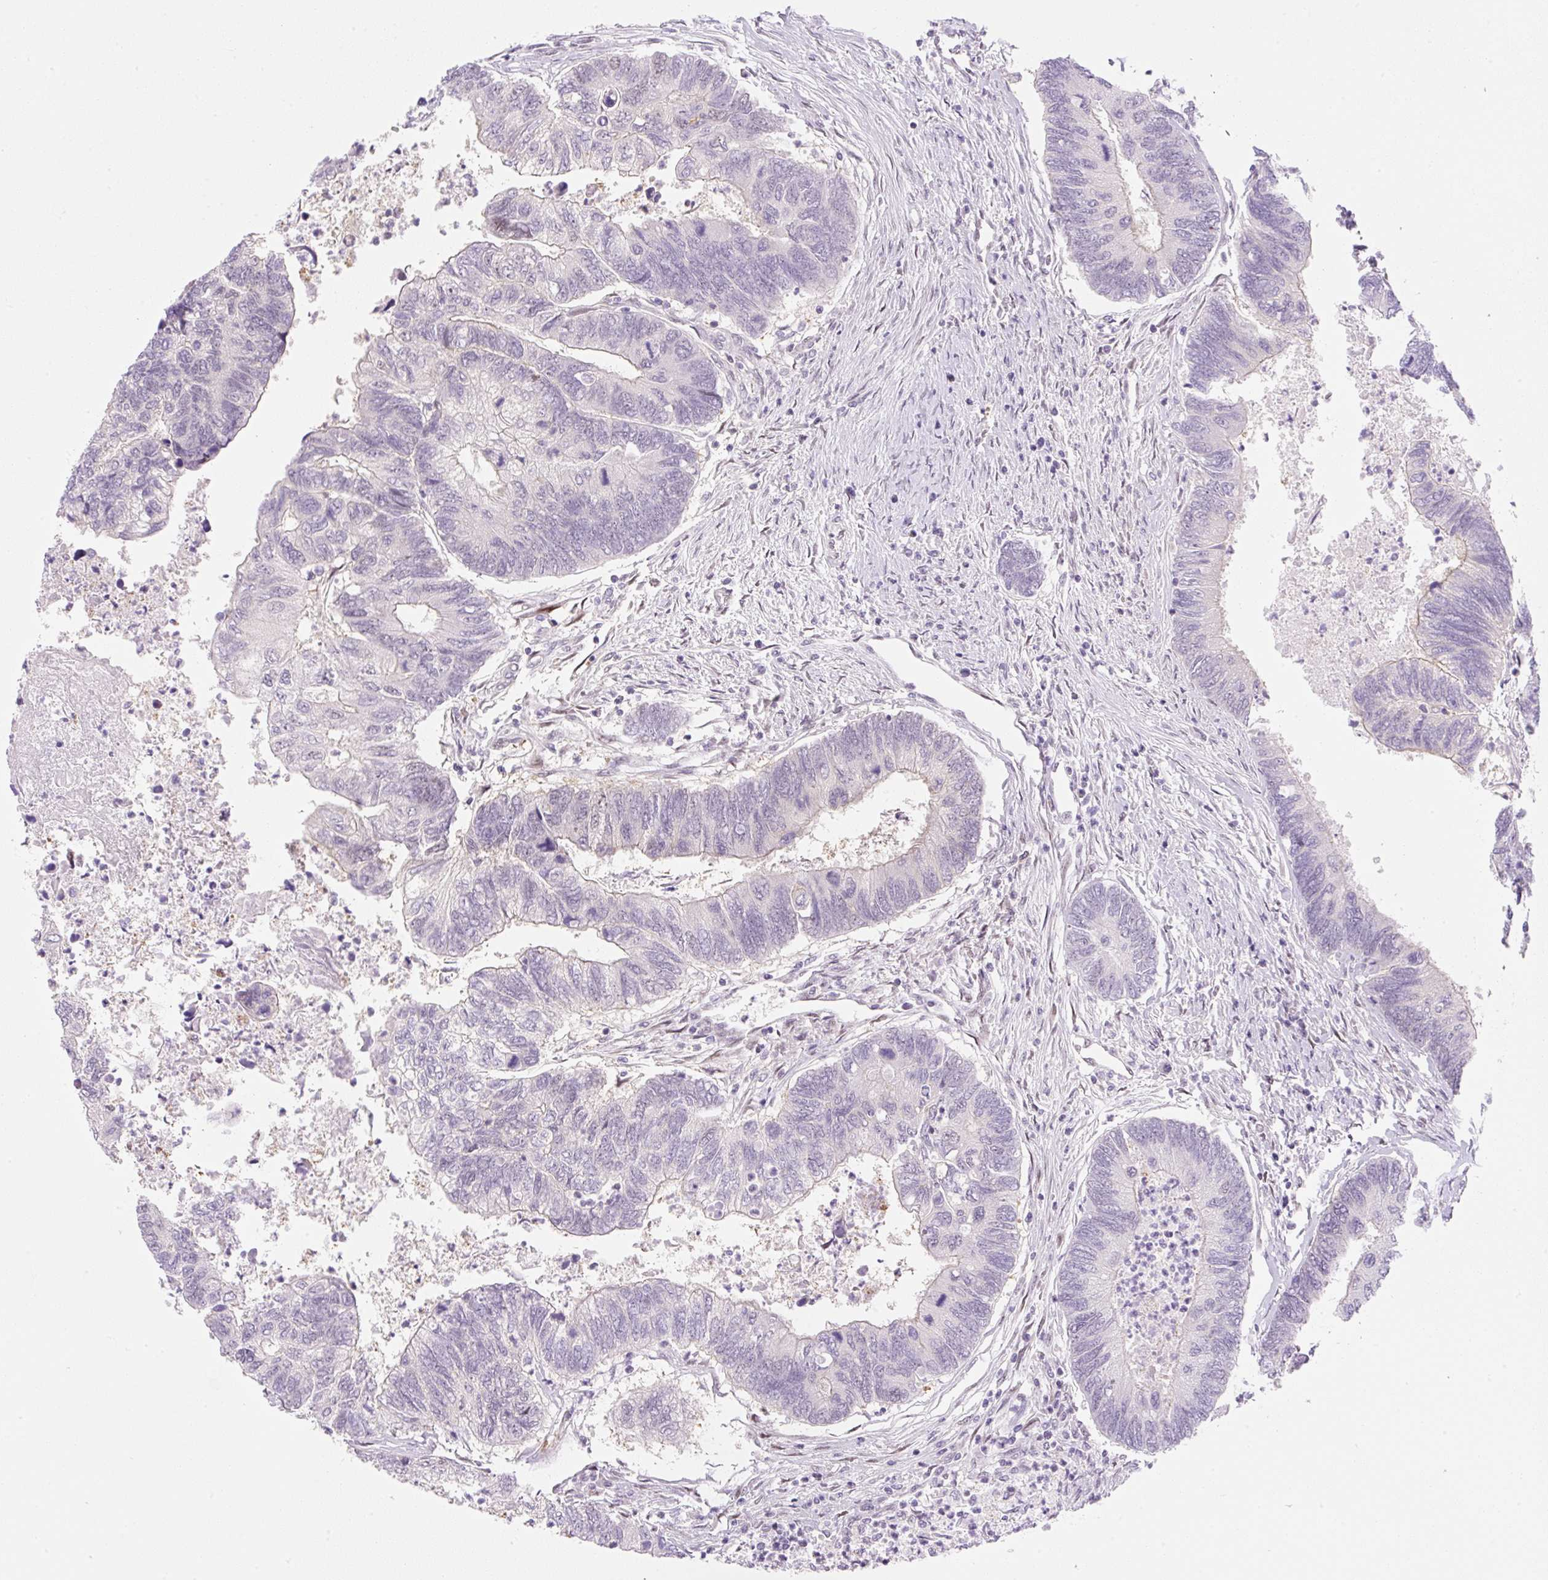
{"staining": {"intensity": "negative", "quantity": "none", "location": "none"}, "tissue": "colorectal cancer", "cell_type": "Tumor cells", "image_type": "cancer", "snomed": [{"axis": "morphology", "description": "Adenocarcinoma, NOS"}, {"axis": "topography", "description": "Colon"}], "caption": "DAB (3,3'-diaminobenzidine) immunohistochemical staining of human adenocarcinoma (colorectal) reveals no significant positivity in tumor cells.", "gene": "SYNE3", "patient": {"sex": "female", "age": 67}}